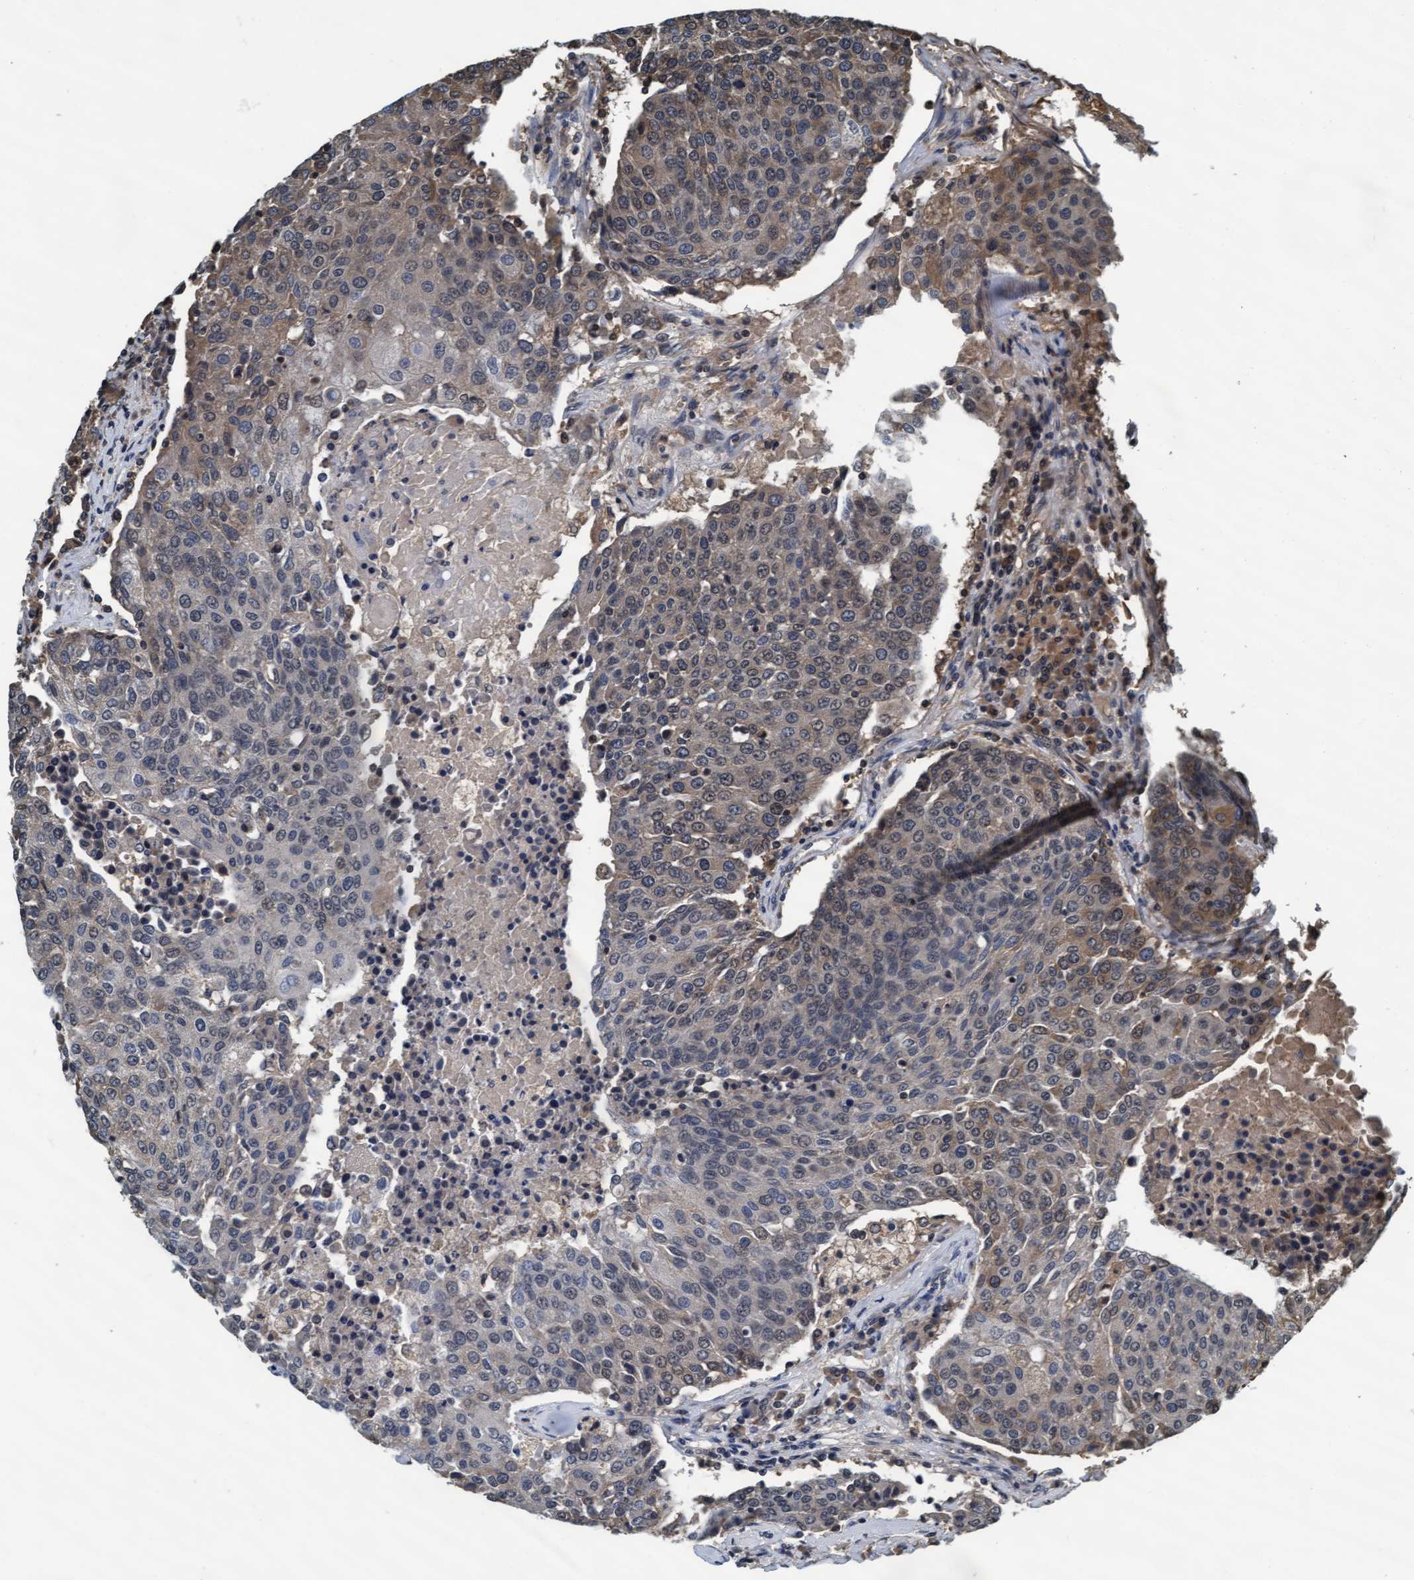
{"staining": {"intensity": "moderate", "quantity": "<25%", "location": "cytoplasmic/membranous,nuclear"}, "tissue": "urothelial cancer", "cell_type": "Tumor cells", "image_type": "cancer", "snomed": [{"axis": "morphology", "description": "Urothelial carcinoma, High grade"}, {"axis": "topography", "description": "Urinary bladder"}], "caption": "Human urothelial cancer stained with a protein marker displays moderate staining in tumor cells.", "gene": "WASF1", "patient": {"sex": "female", "age": 85}}